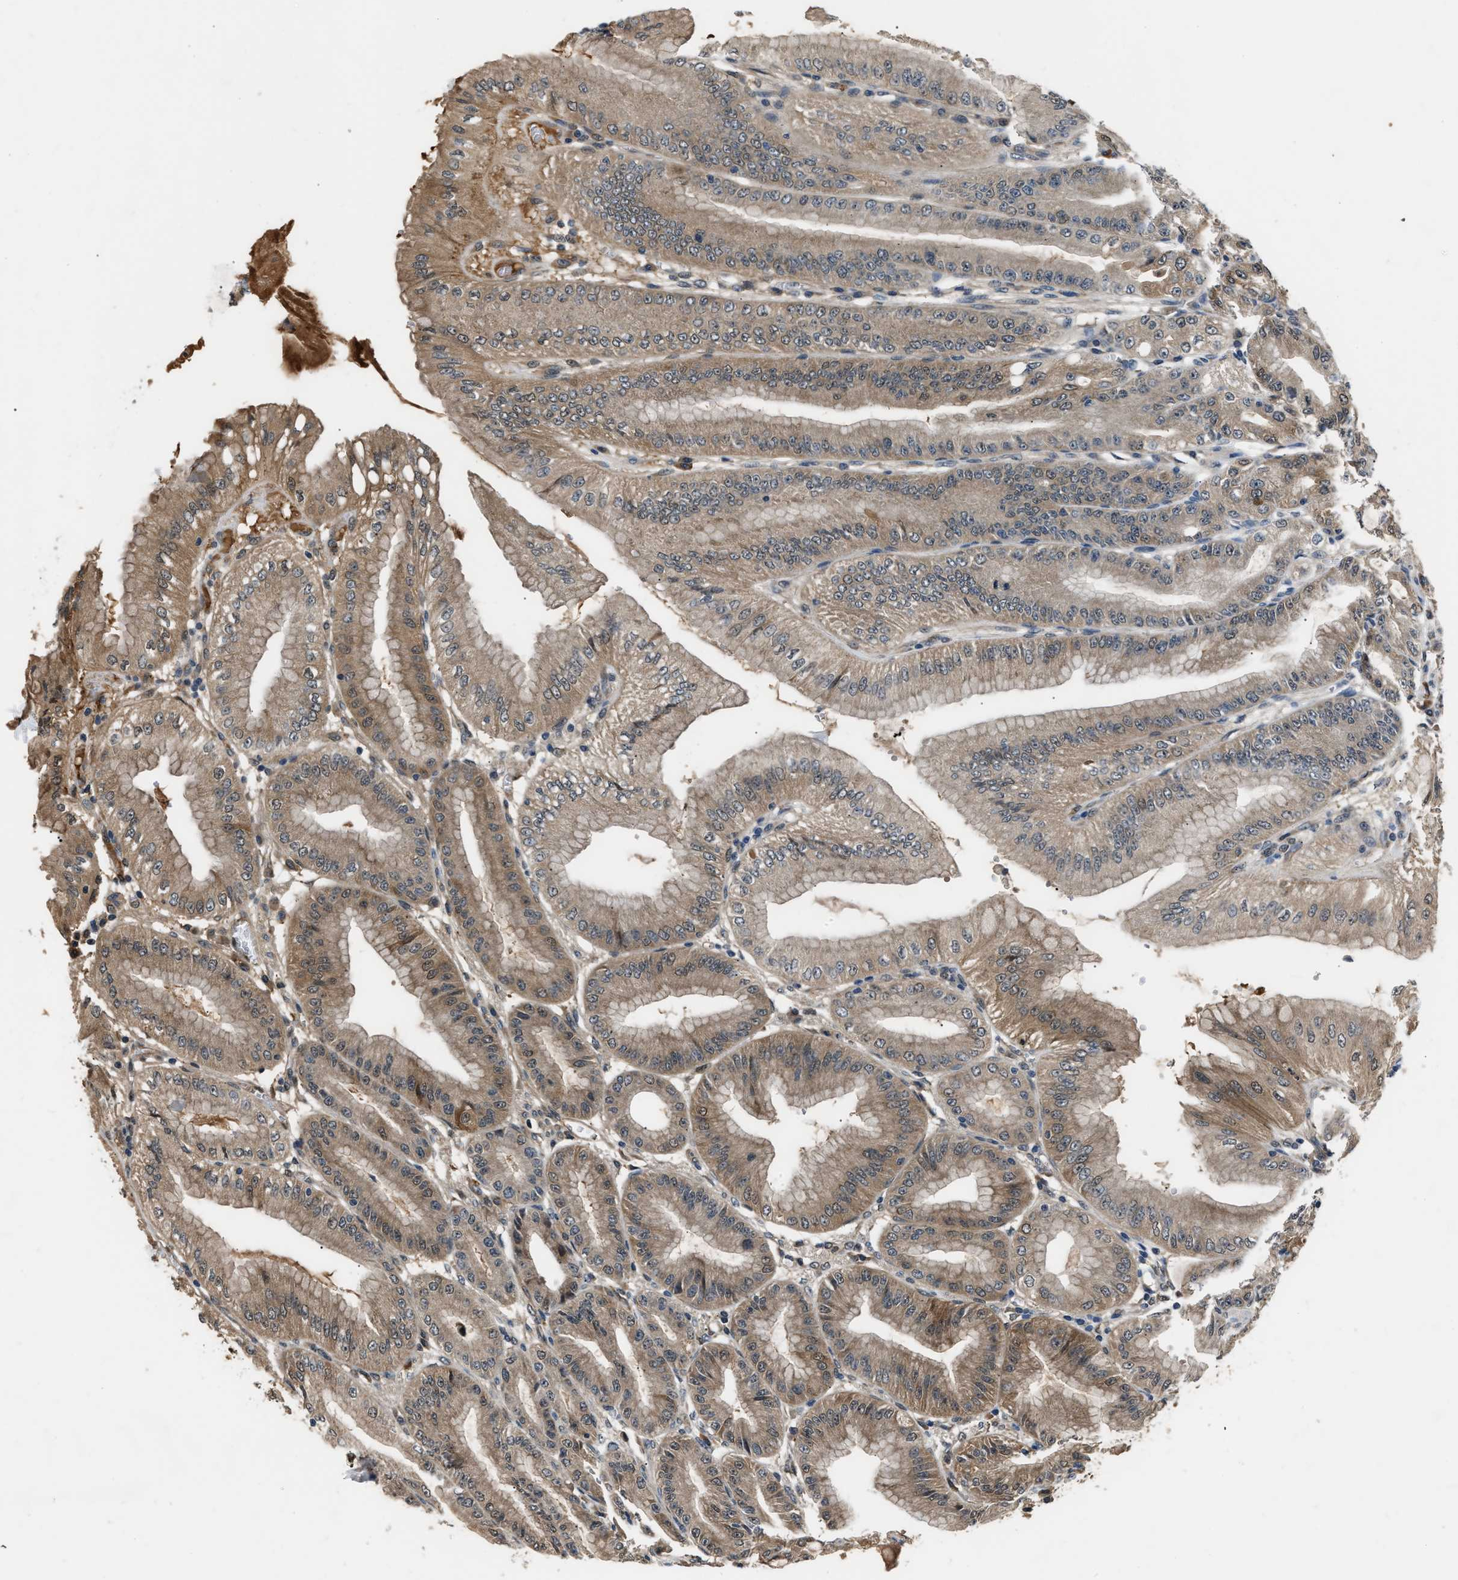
{"staining": {"intensity": "moderate", "quantity": ">75%", "location": "cytoplasmic/membranous,nuclear"}, "tissue": "stomach", "cell_type": "Glandular cells", "image_type": "normal", "snomed": [{"axis": "morphology", "description": "Normal tissue, NOS"}, {"axis": "topography", "description": "Stomach, lower"}], "caption": "Approximately >75% of glandular cells in normal human stomach show moderate cytoplasmic/membranous,nuclear protein expression as visualized by brown immunohistochemical staining.", "gene": "TP53I3", "patient": {"sex": "male", "age": 71}}